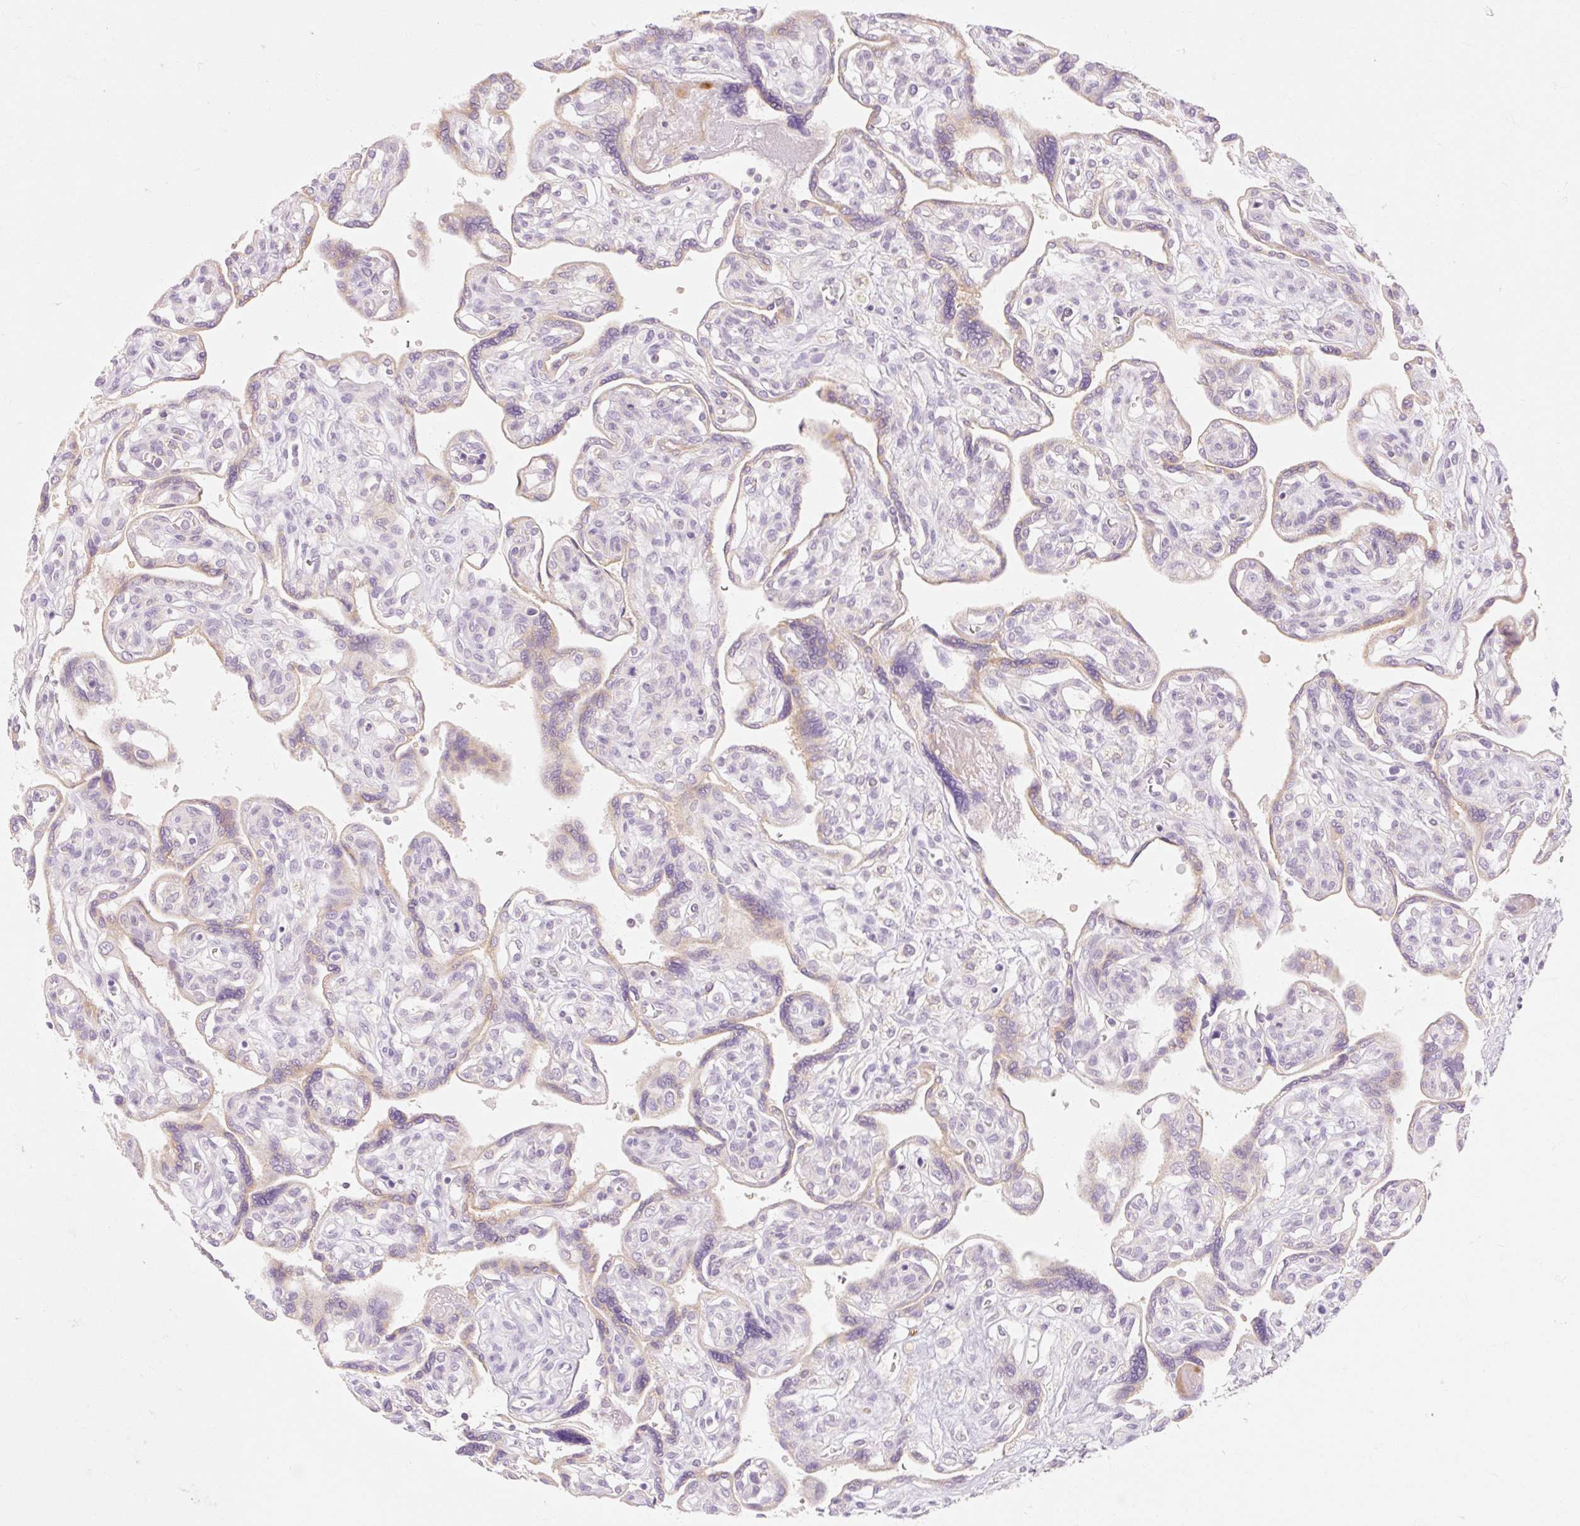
{"staining": {"intensity": "weak", "quantity": ">75%", "location": "cytoplasmic/membranous"}, "tissue": "placenta", "cell_type": "Decidual cells", "image_type": "normal", "snomed": [{"axis": "morphology", "description": "Normal tissue, NOS"}, {"axis": "topography", "description": "Placenta"}], "caption": "The photomicrograph displays staining of normal placenta, revealing weak cytoplasmic/membranous protein expression (brown color) within decidual cells.", "gene": "MYO1D", "patient": {"sex": "female", "age": 39}}